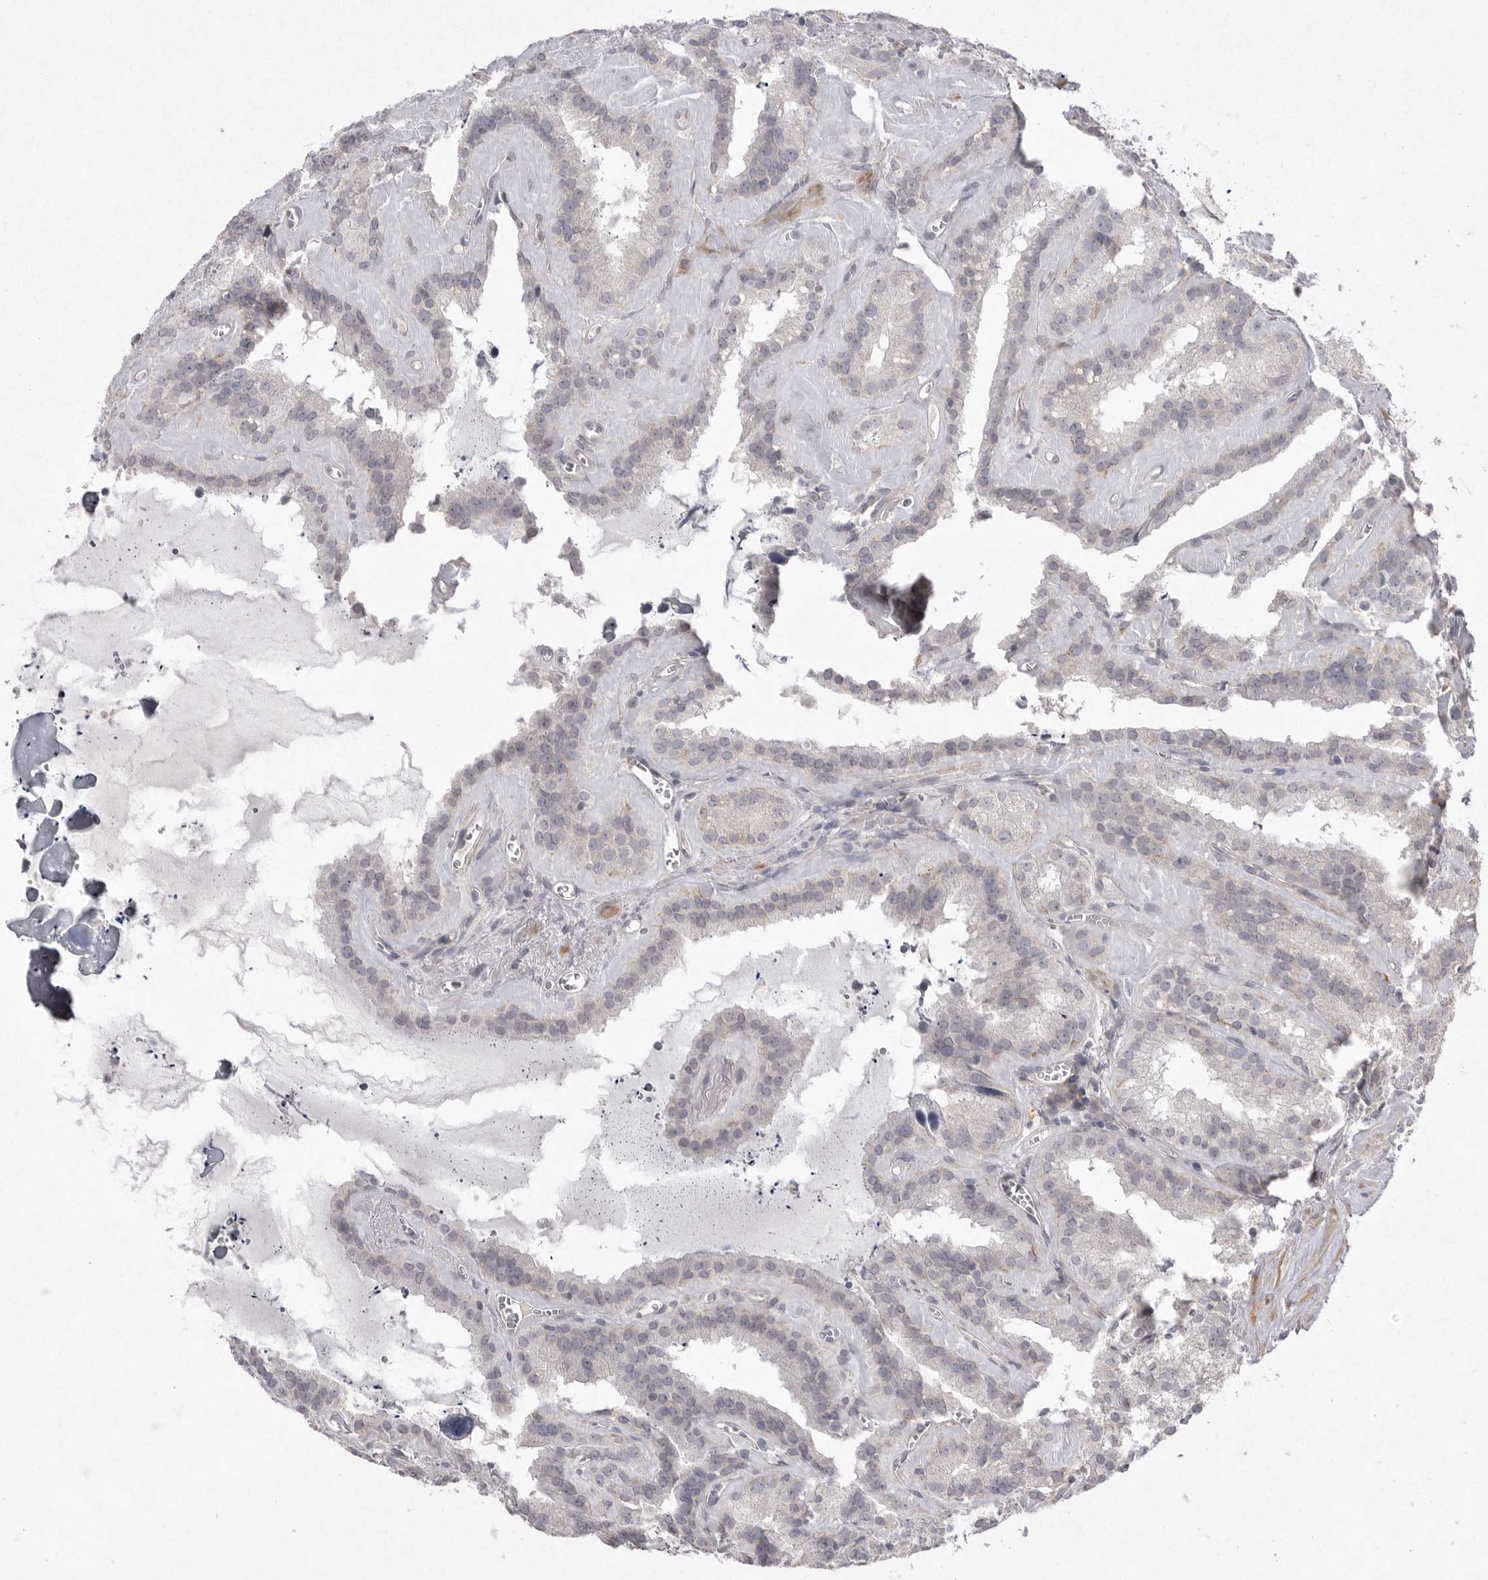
{"staining": {"intensity": "negative", "quantity": "none", "location": "none"}, "tissue": "seminal vesicle", "cell_type": "Glandular cells", "image_type": "normal", "snomed": [{"axis": "morphology", "description": "Normal tissue, NOS"}, {"axis": "topography", "description": "Prostate"}, {"axis": "topography", "description": "Seminal veicle"}], "caption": "Immunohistochemical staining of benign human seminal vesicle reveals no significant staining in glandular cells. (Immunohistochemistry, brightfield microscopy, high magnification).", "gene": "VANGL2", "patient": {"sex": "male", "age": 59}}